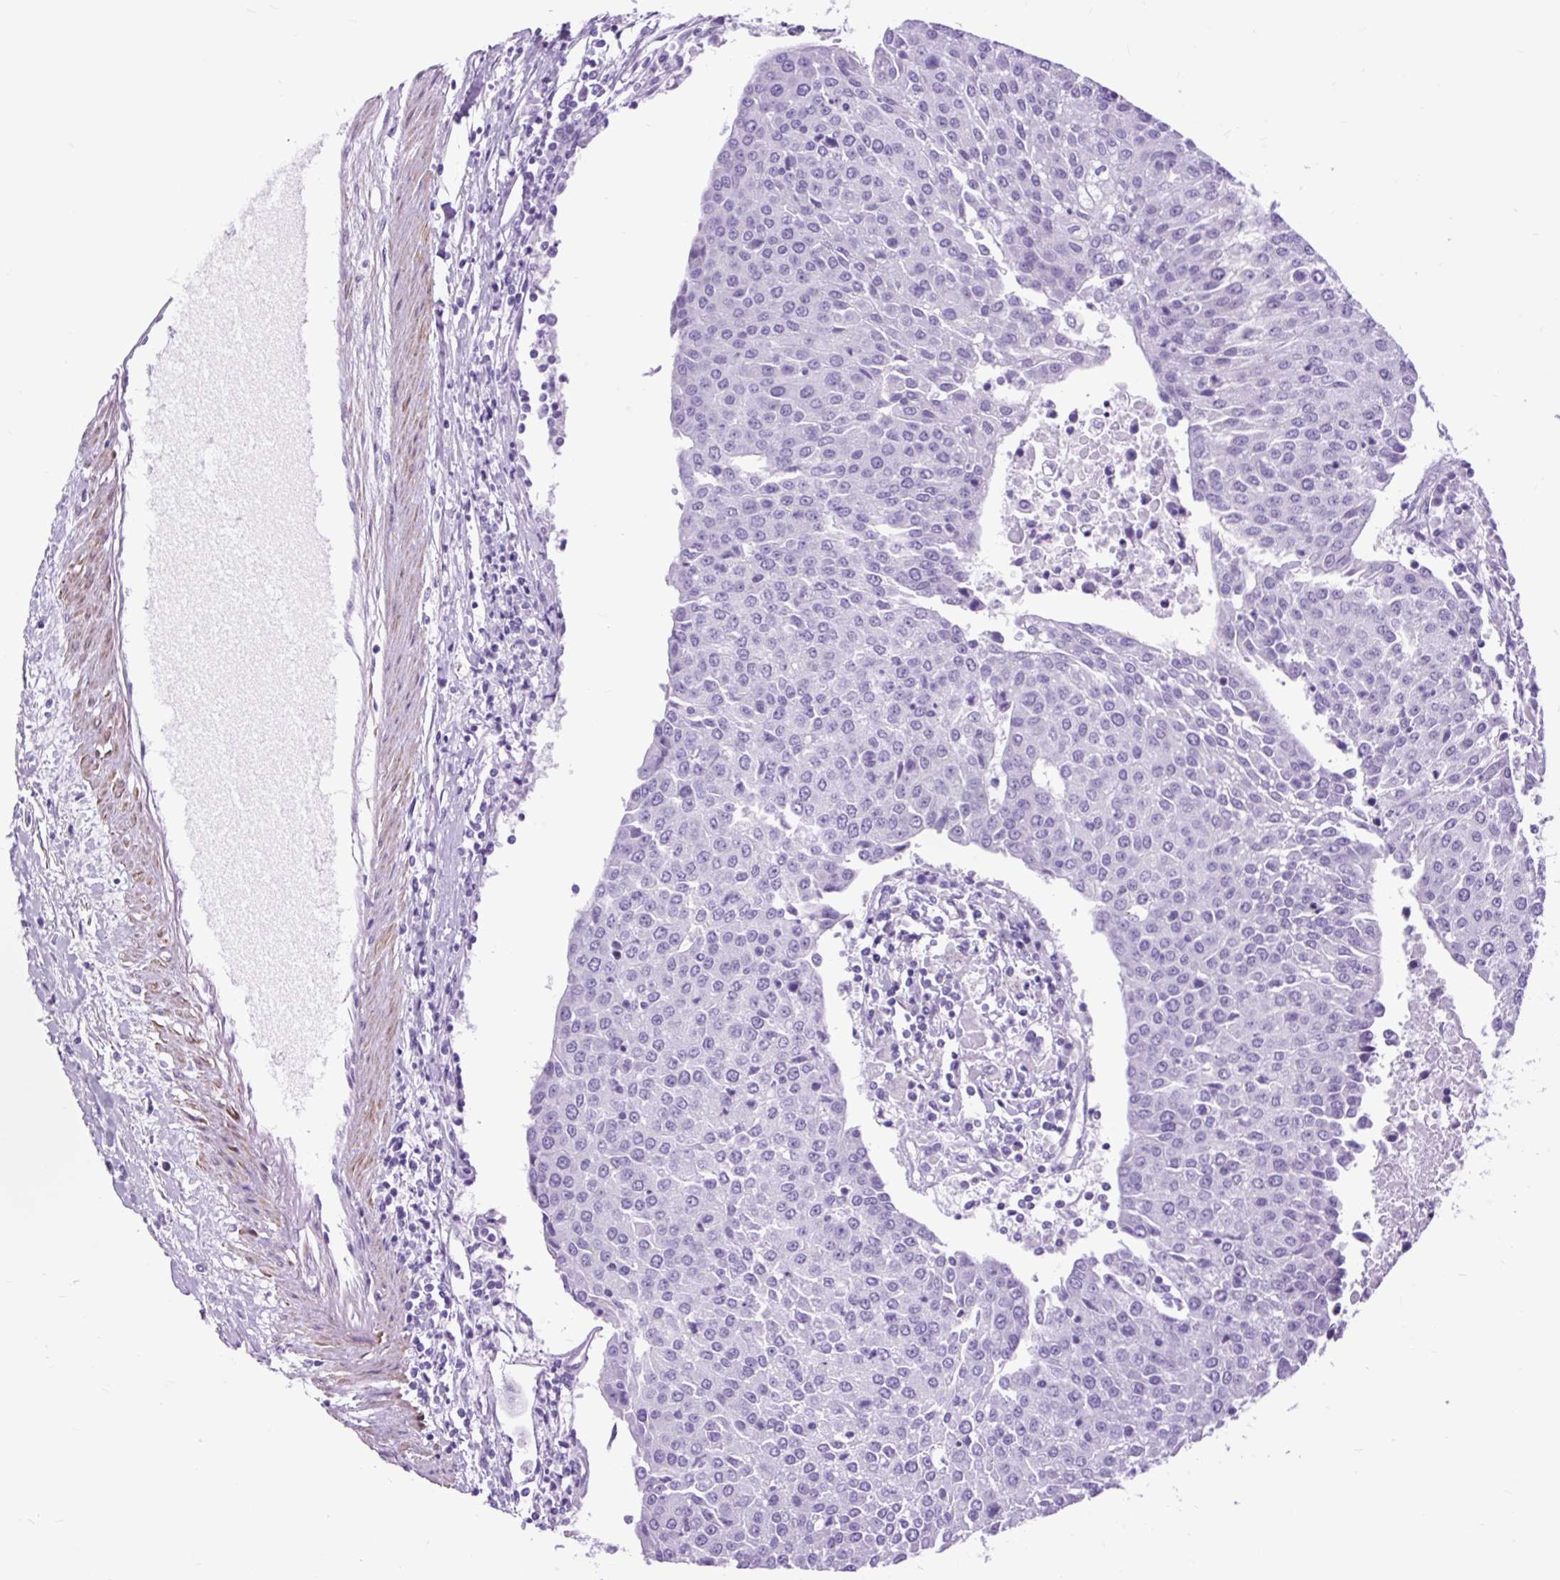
{"staining": {"intensity": "negative", "quantity": "none", "location": "none"}, "tissue": "urothelial cancer", "cell_type": "Tumor cells", "image_type": "cancer", "snomed": [{"axis": "morphology", "description": "Urothelial carcinoma, High grade"}, {"axis": "topography", "description": "Urinary bladder"}], "caption": "Immunohistochemical staining of human urothelial cancer reveals no significant positivity in tumor cells.", "gene": "DPP6", "patient": {"sex": "female", "age": 85}}